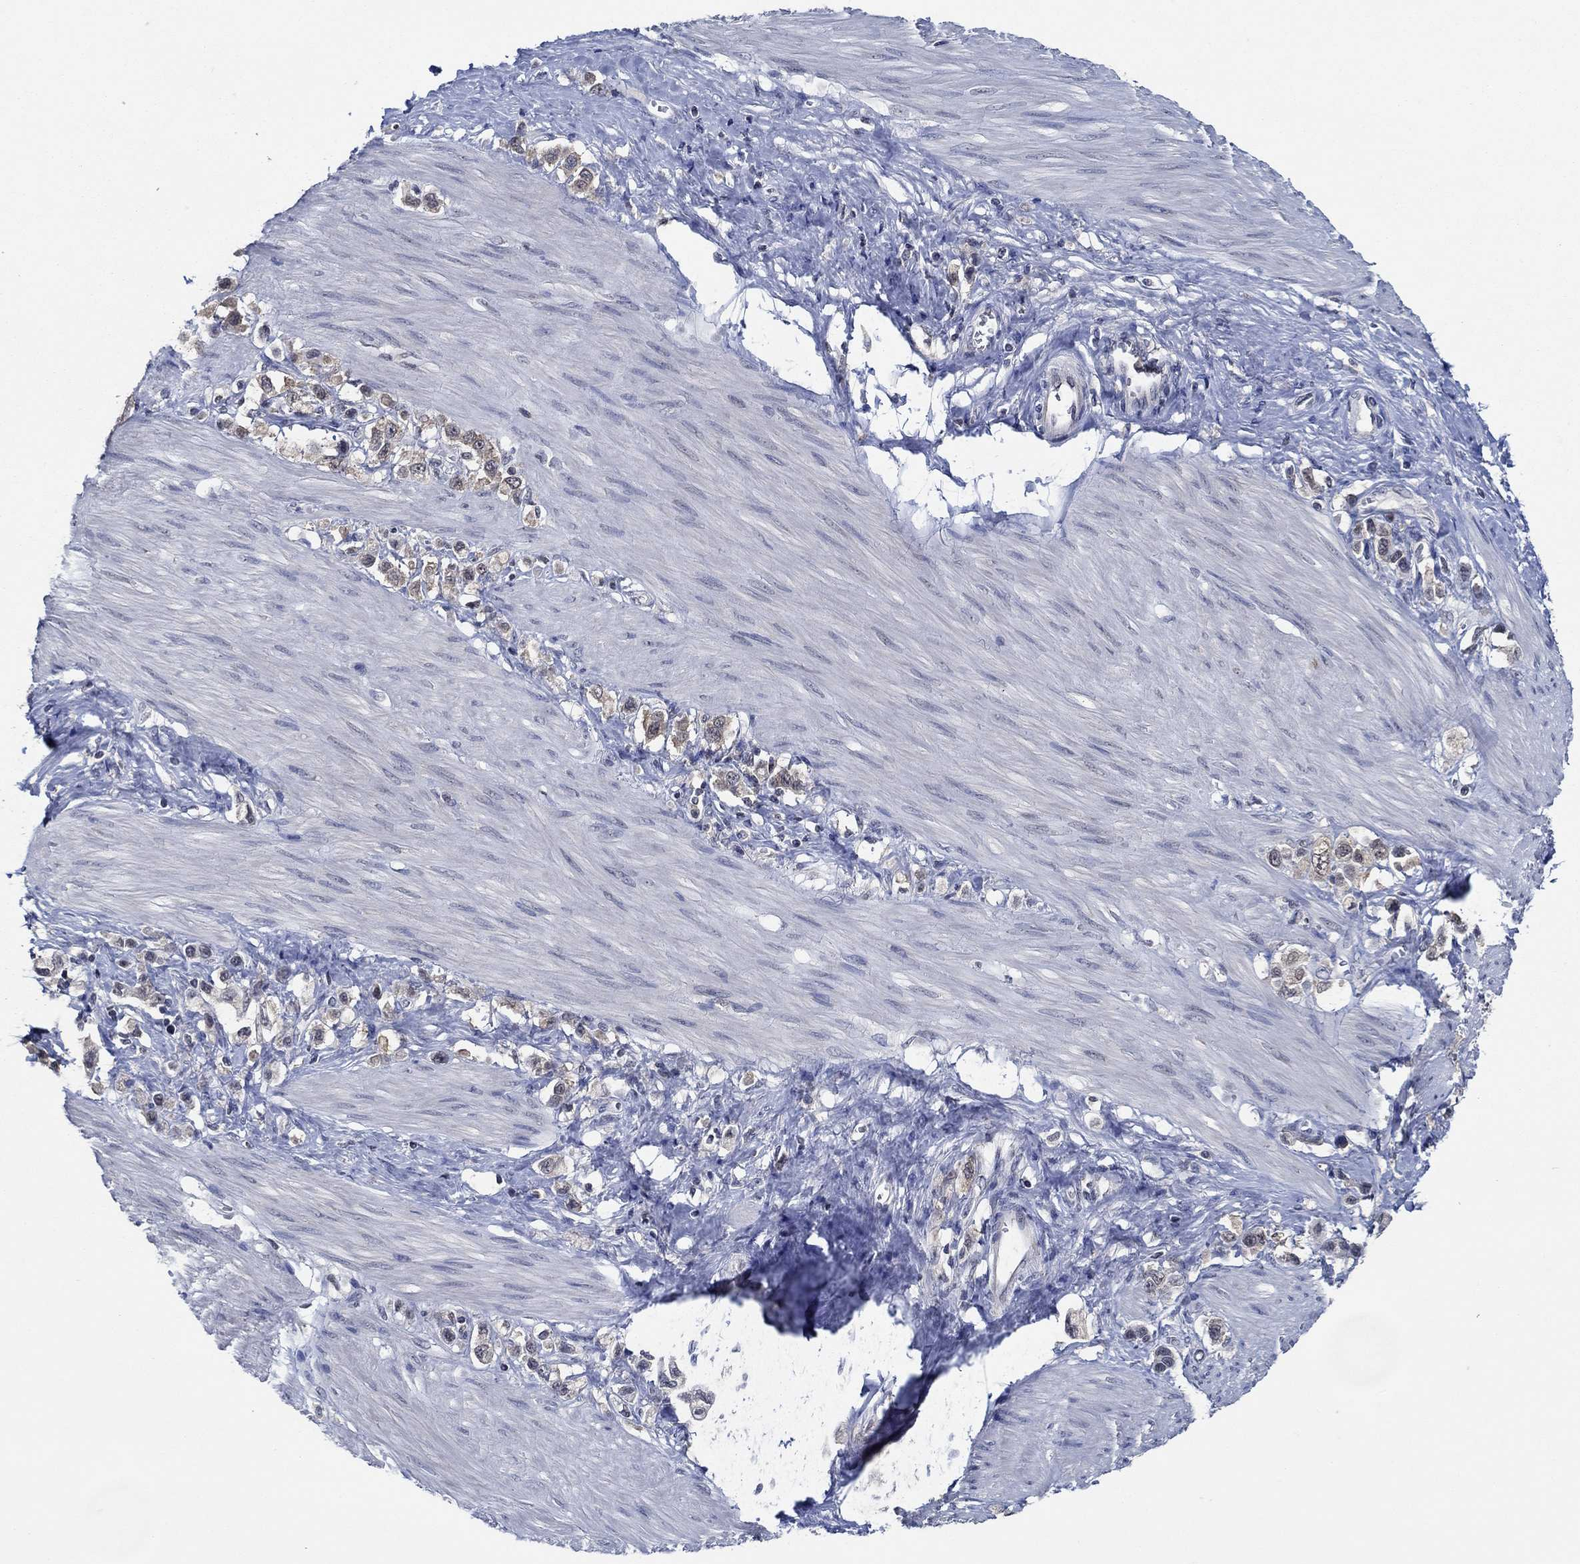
{"staining": {"intensity": "weak", "quantity": ">75%", "location": "cytoplasmic/membranous"}, "tissue": "stomach cancer", "cell_type": "Tumor cells", "image_type": "cancer", "snomed": [{"axis": "morphology", "description": "Normal tissue, NOS"}, {"axis": "morphology", "description": "Adenocarcinoma, NOS"}, {"axis": "morphology", "description": "Adenocarcinoma, High grade"}, {"axis": "topography", "description": "Stomach, upper"}, {"axis": "topography", "description": "Stomach"}], "caption": "Immunohistochemistry (DAB (3,3'-diaminobenzidine)) staining of high-grade adenocarcinoma (stomach) shows weak cytoplasmic/membranous protein positivity in about >75% of tumor cells.", "gene": "DACT1", "patient": {"sex": "female", "age": 65}}